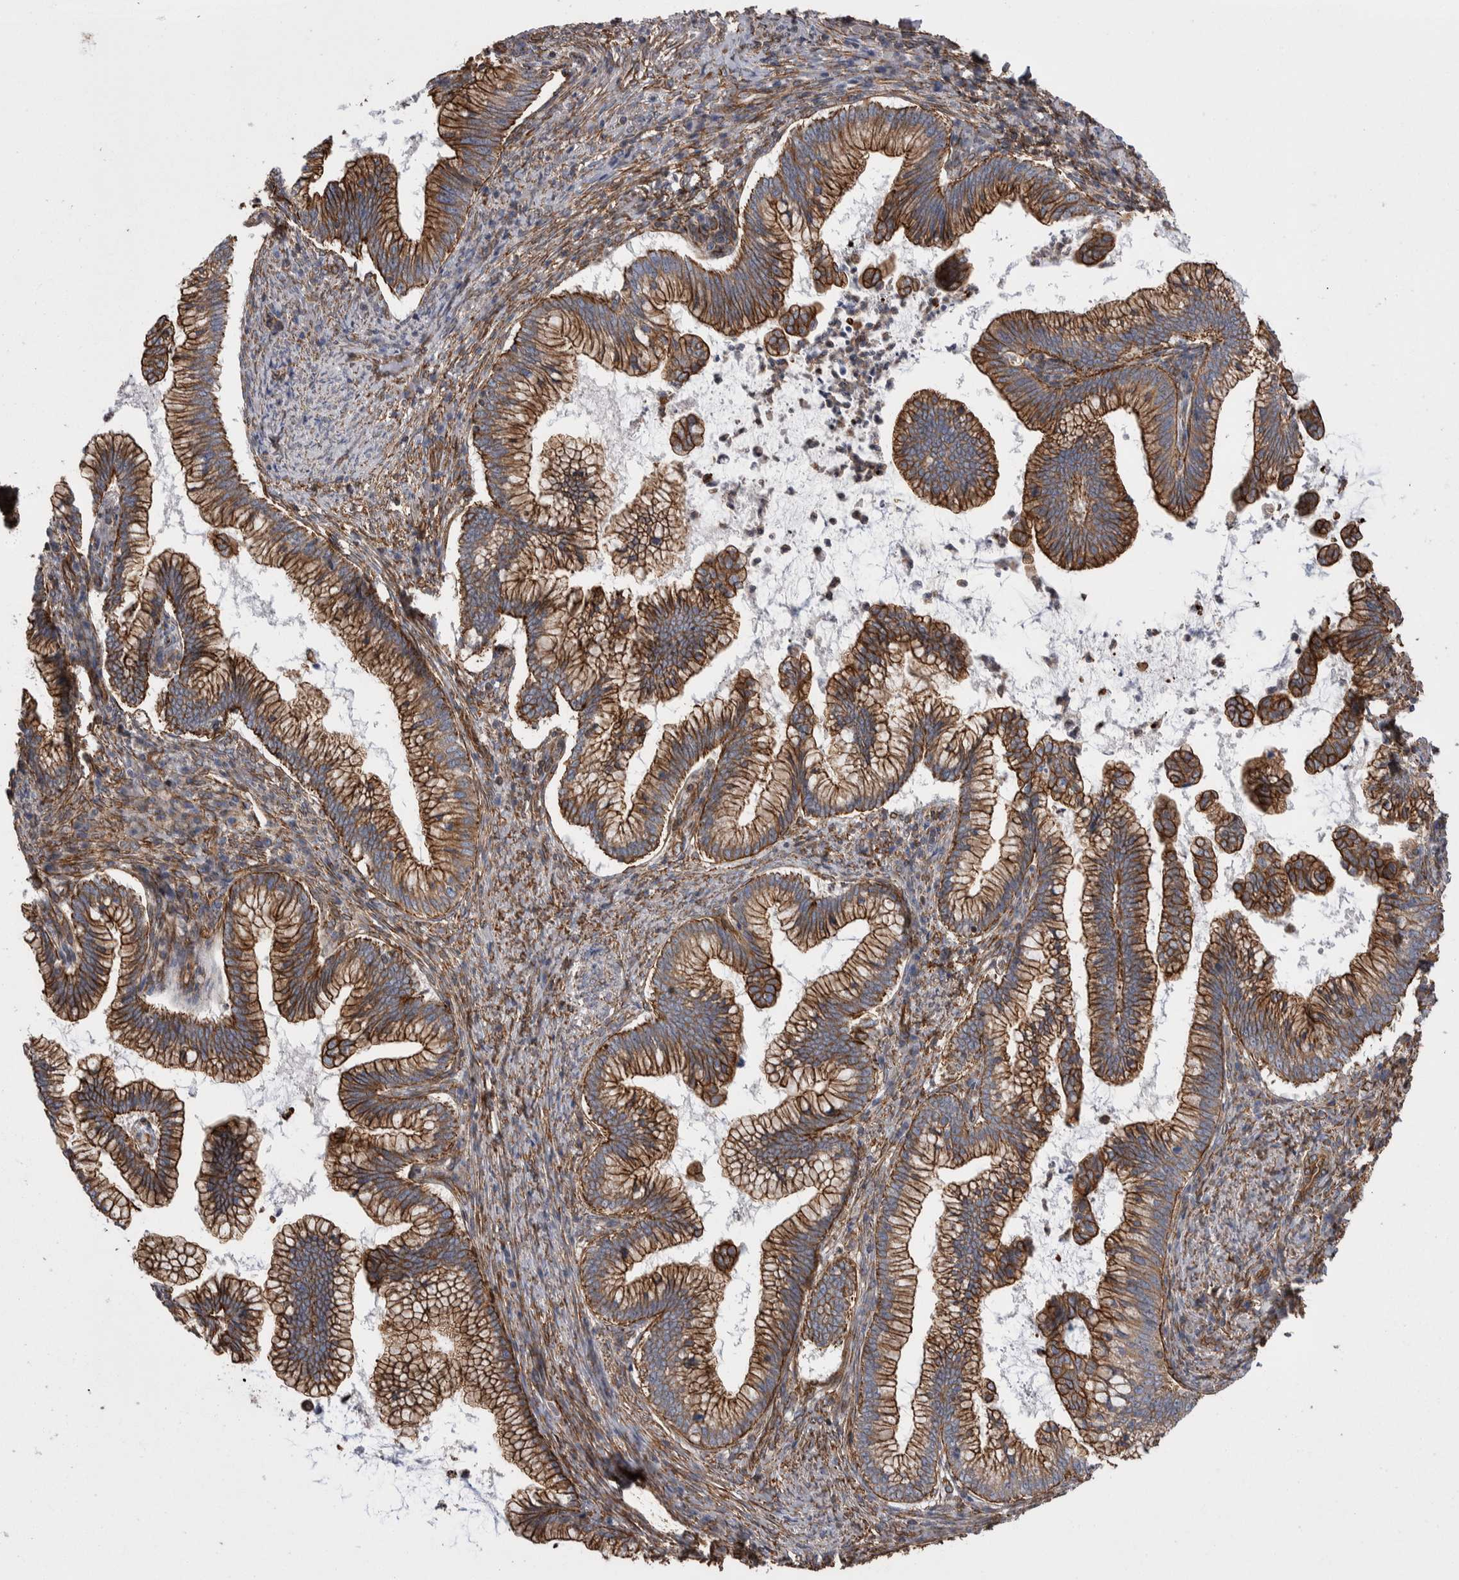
{"staining": {"intensity": "strong", "quantity": ">75%", "location": "cytoplasmic/membranous"}, "tissue": "cervical cancer", "cell_type": "Tumor cells", "image_type": "cancer", "snomed": [{"axis": "morphology", "description": "Adenocarcinoma, NOS"}, {"axis": "topography", "description": "Cervix"}], "caption": "Cervical cancer (adenocarcinoma) stained with immunohistochemistry exhibits strong cytoplasmic/membranous staining in approximately >75% of tumor cells. The protein of interest is shown in brown color, while the nuclei are stained blue.", "gene": "KIF12", "patient": {"sex": "female", "age": 36}}